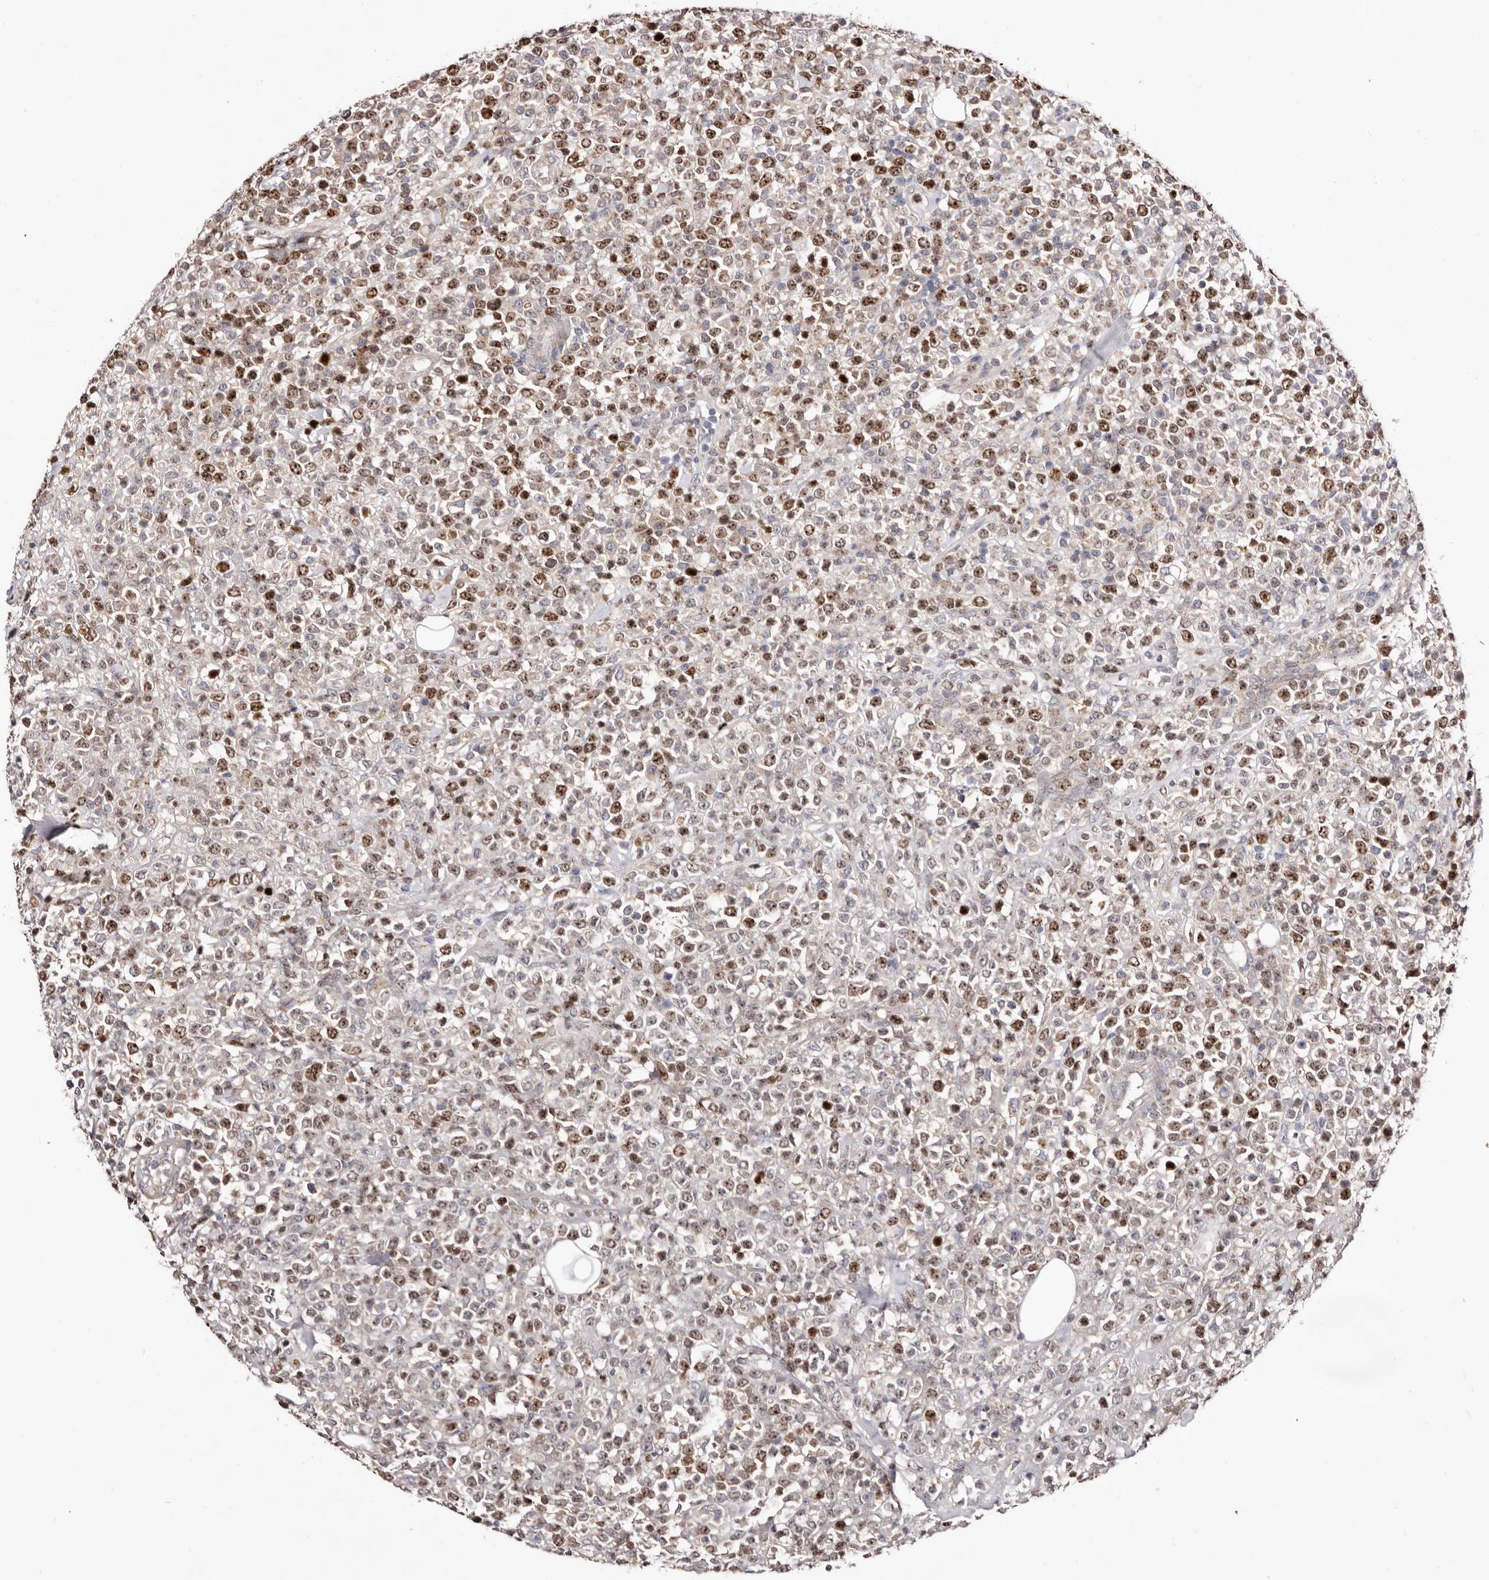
{"staining": {"intensity": "moderate", "quantity": ">75%", "location": "nuclear"}, "tissue": "lymphoma", "cell_type": "Tumor cells", "image_type": "cancer", "snomed": [{"axis": "morphology", "description": "Malignant lymphoma, non-Hodgkin's type, High grade"}, {"axis": "topography", "description": "Colon"}], "caption": "Moderate nuclear expression is appreciated in approximately >75% of tumor cells in high-grade malignant lymphoma, non-Hodgkin's type.", "gene": "CDCA8", "patient": {"sex": "female", "age": 53}}